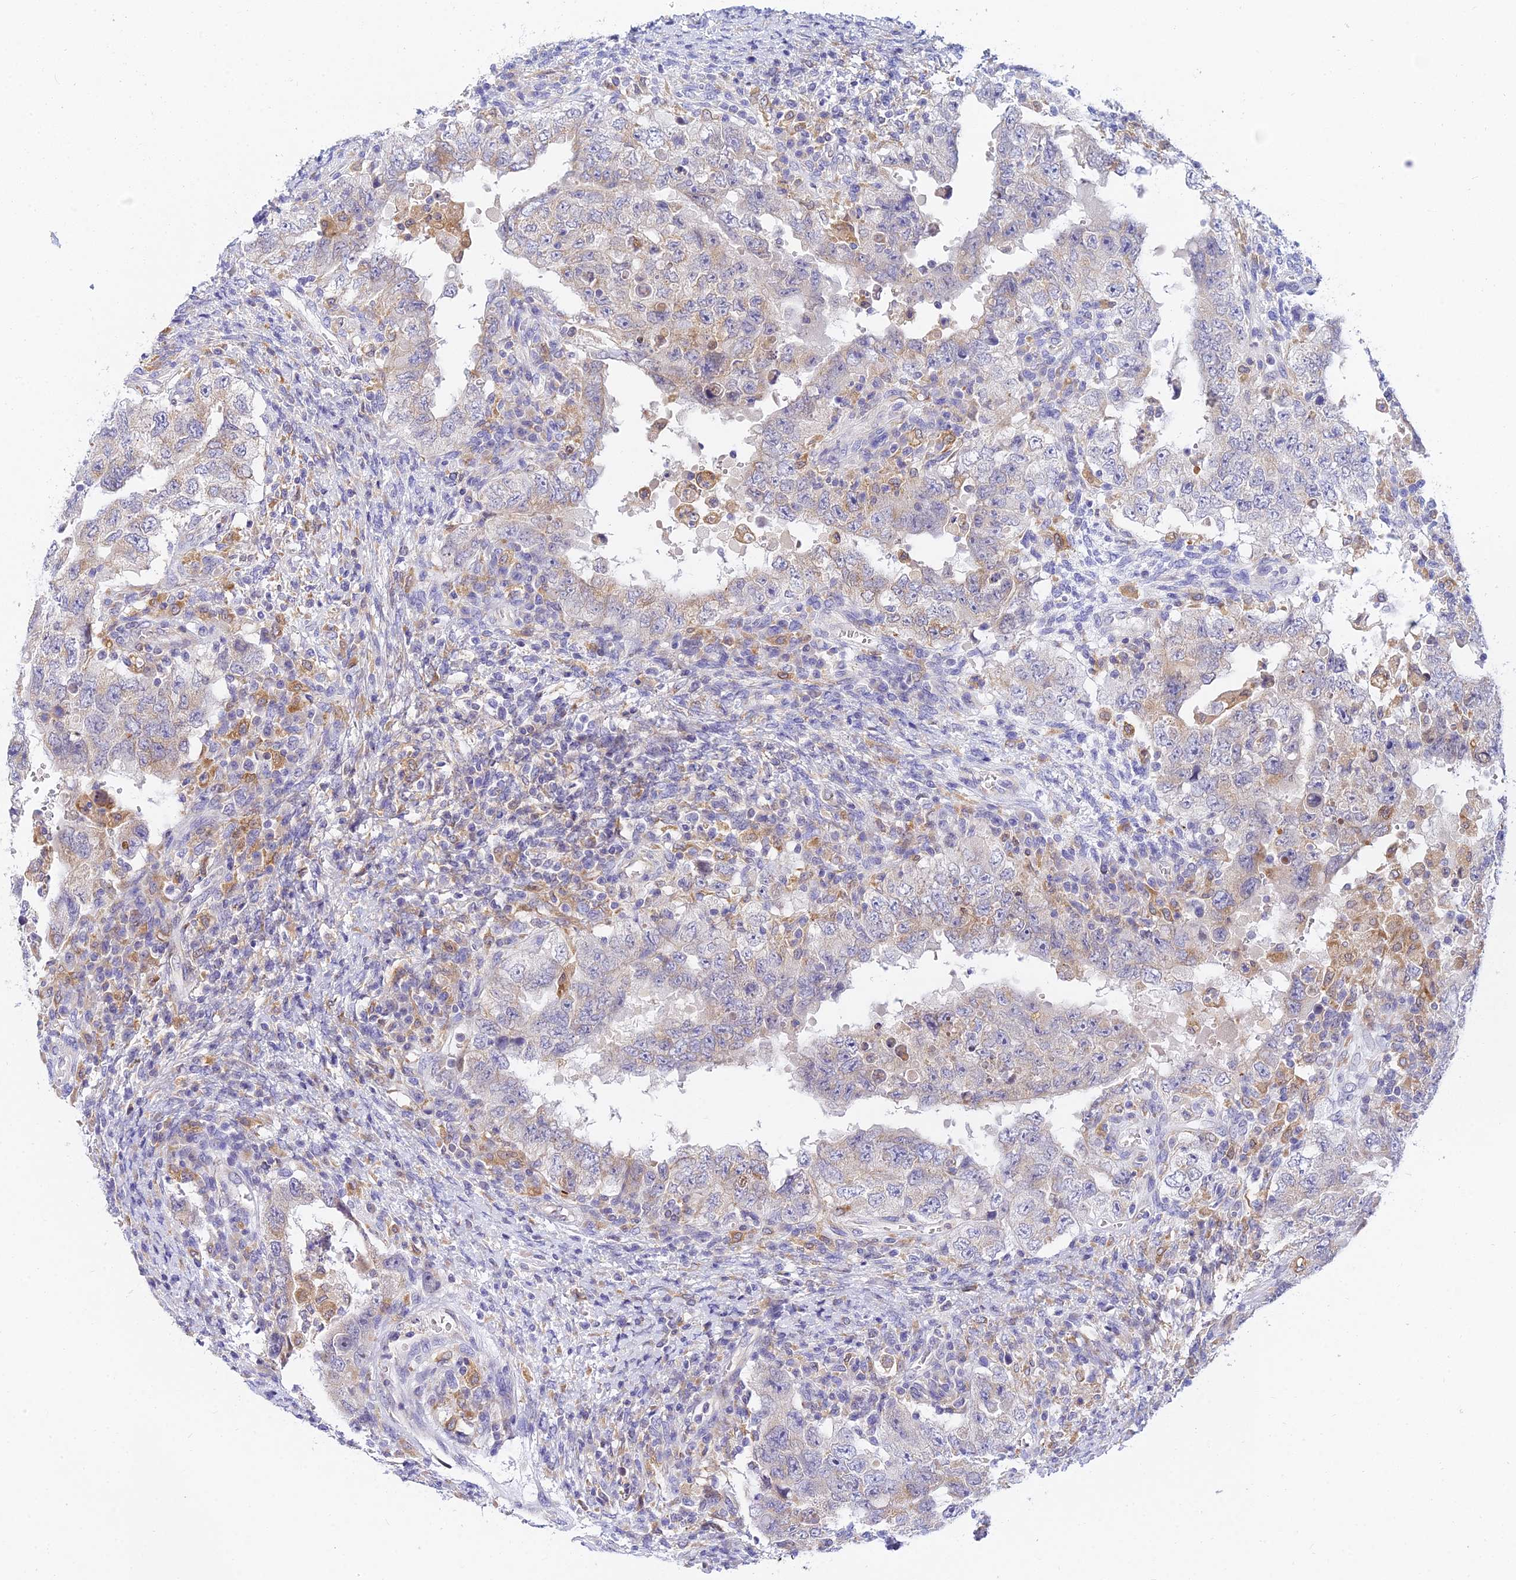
{"staining": {"intensity": "weak", "quantity": "<25%", "location": "cytoplasmic/membranous"}, "tissue": "testis cancer", "cell_type": "Tumor cells", "image_type": "cancer", "snomed": [{"axis": "morphology", "description": "Carcinoma, Embryonal, NOS"}, {"axis": "topography", "description": "Testis"}], "caption": "A micrograph of testis cancer stained for a protein demonstrates no brown staining in tumor cells.", "gene": "ARL8B", "patient": {"sex": "male", "age": 26}}